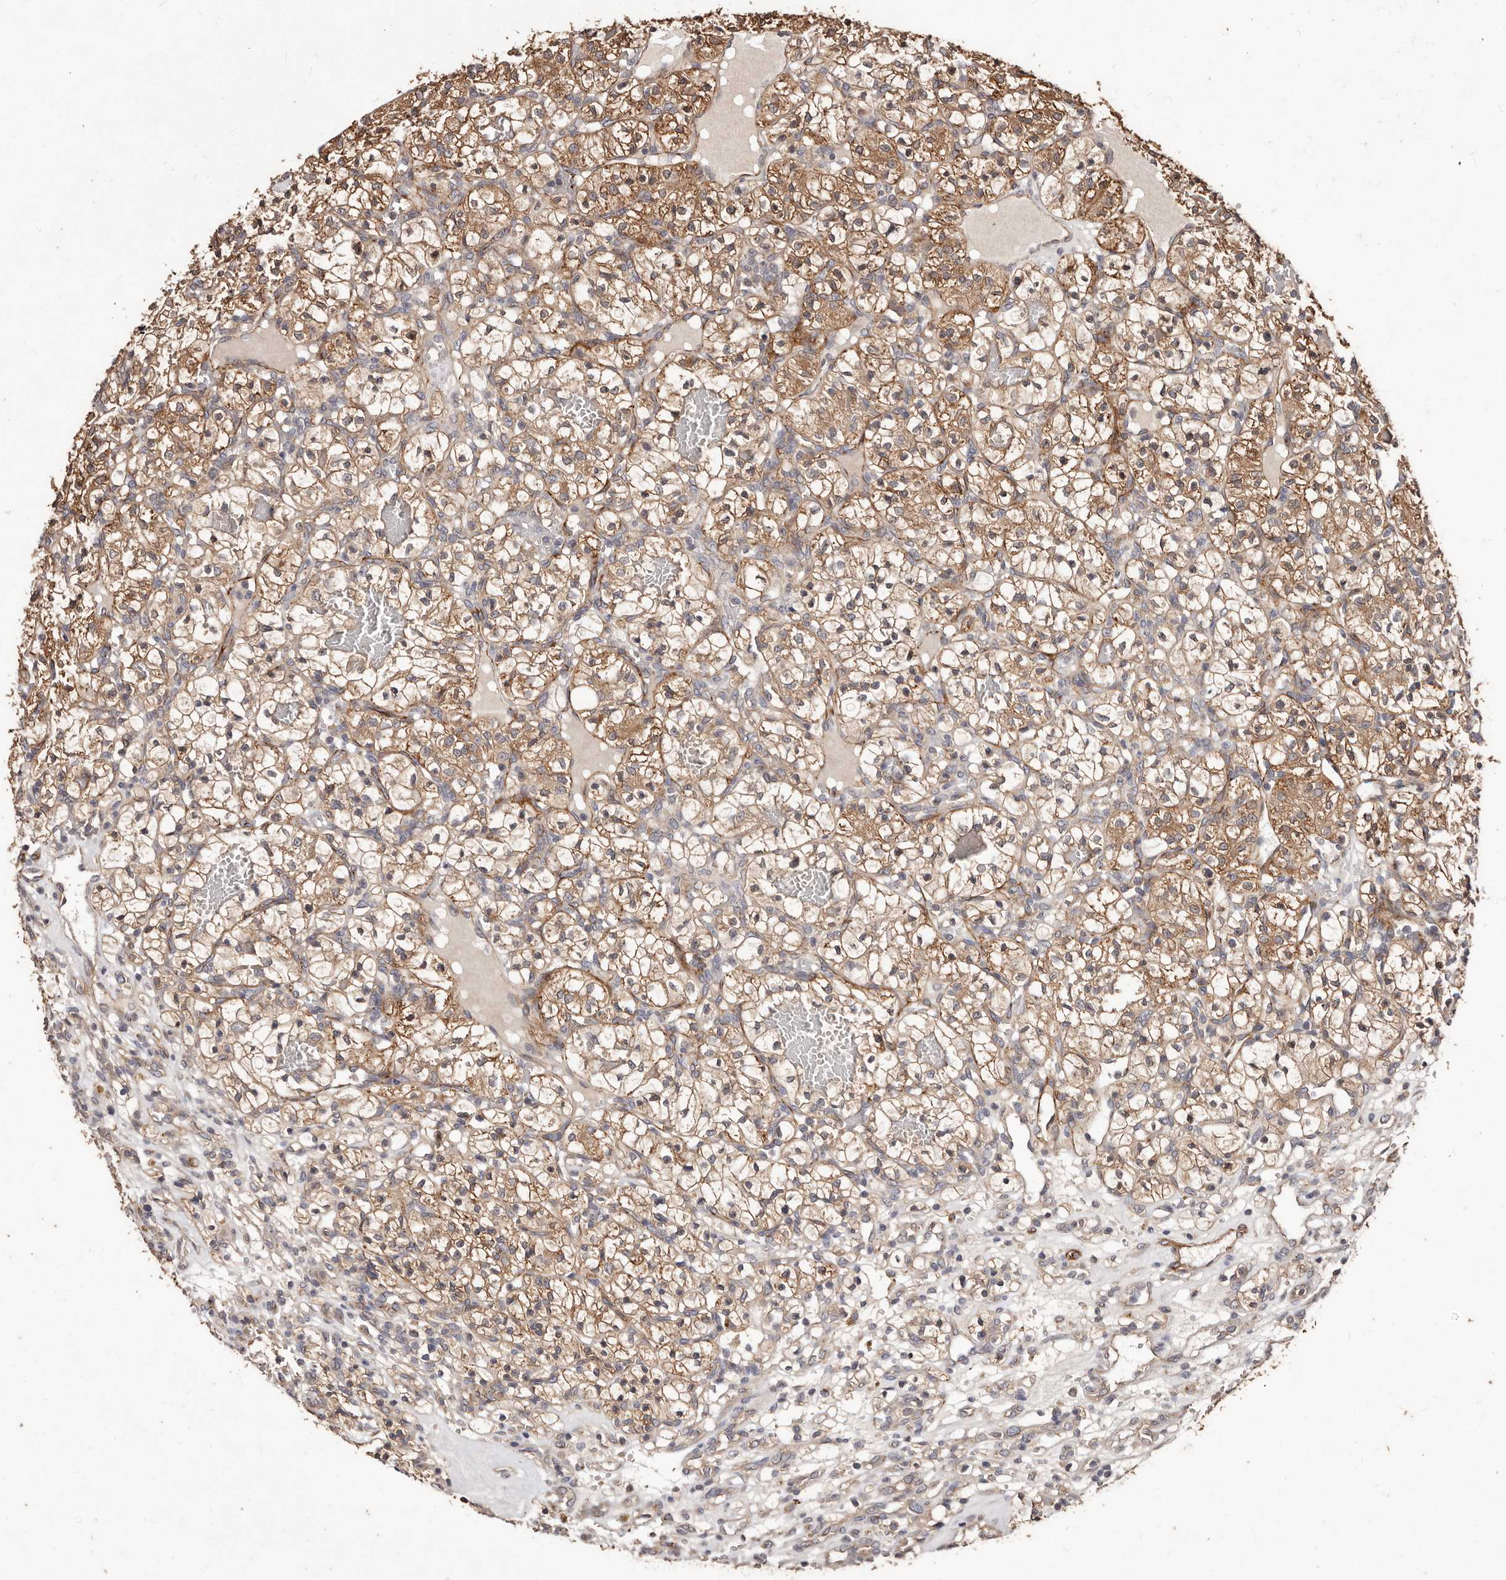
{"staining": {"intensity": "moderate", "quantity": ">75%", "location": "cytoplasmic/membranous"}, "tissue": "renal cancer", "cell_type": "Tumor cells", "image_type": "cancer", "snomed": [{"axis": "morphology", "description": "Adenocarcinoma, NOS"}, {"axis": "topography", "description": "Kidney"}], "caption": "IHC (DAB (3,3'-diaminobenzidine)) staining of human renal adenocarcinoma demonstrates moderate cytoplasmic/membranous protein positivity in about >75% of tumor cells. (IHC, brightfield microscopy, high magnification).", "gene": "CCL14", "patient": {"sex": "female", "age": 57}}